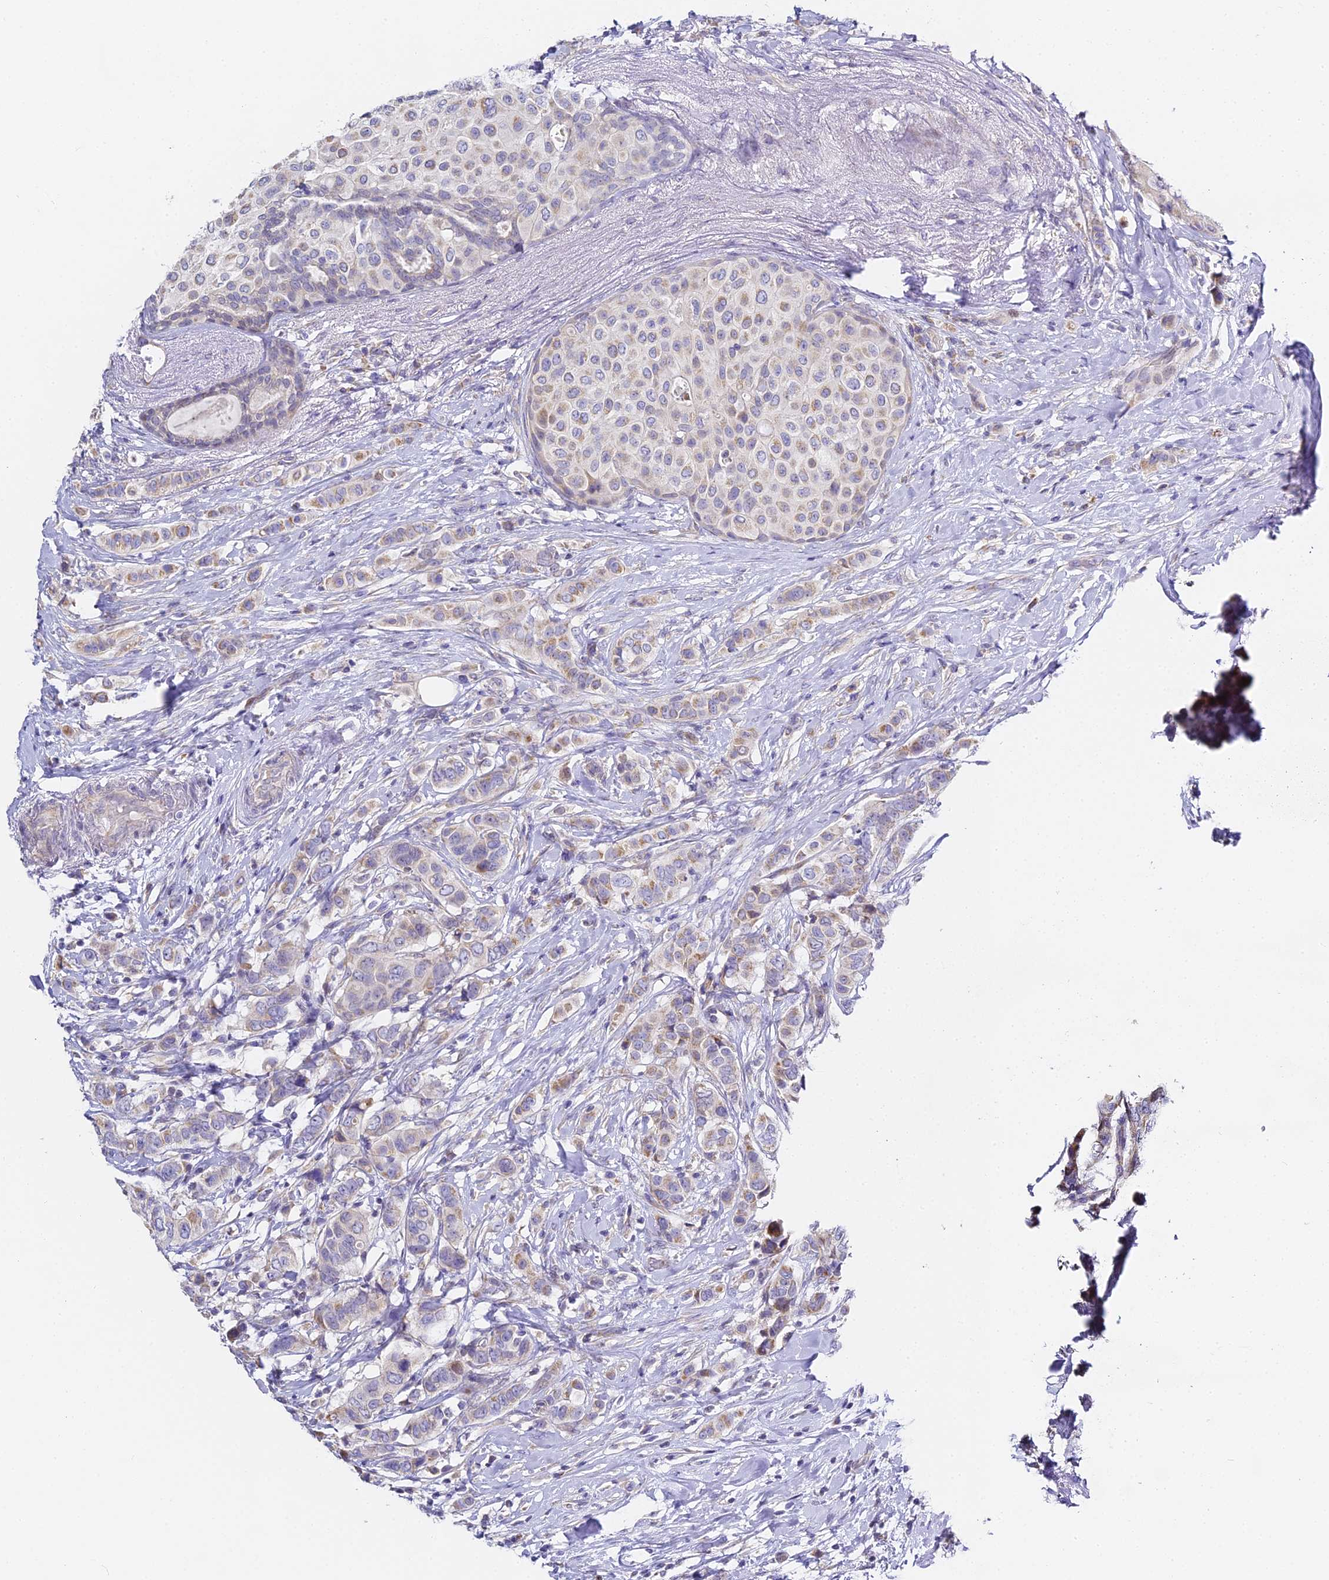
{"staining": {"intensity": "moderate", "quantity": "<25%", "location": "cytoplasmic/membranous"}, "tissue": "breast cancer", "cell_type": "Tumor cells", "image_type": "cancer", "snomed": [{"axis": "morphology", "description": "Lobular carcinoma"}, {"axis": "topography", "description": "Breast"}], "caption": "Immunohistochemical staining of human breast lobular carcinoma exhibits moderate cytoplasmic/membranous protein staining in about <25% of tumor cells.", "gene": "SERP1", "patient": {"sex": "female", "age": 51}}